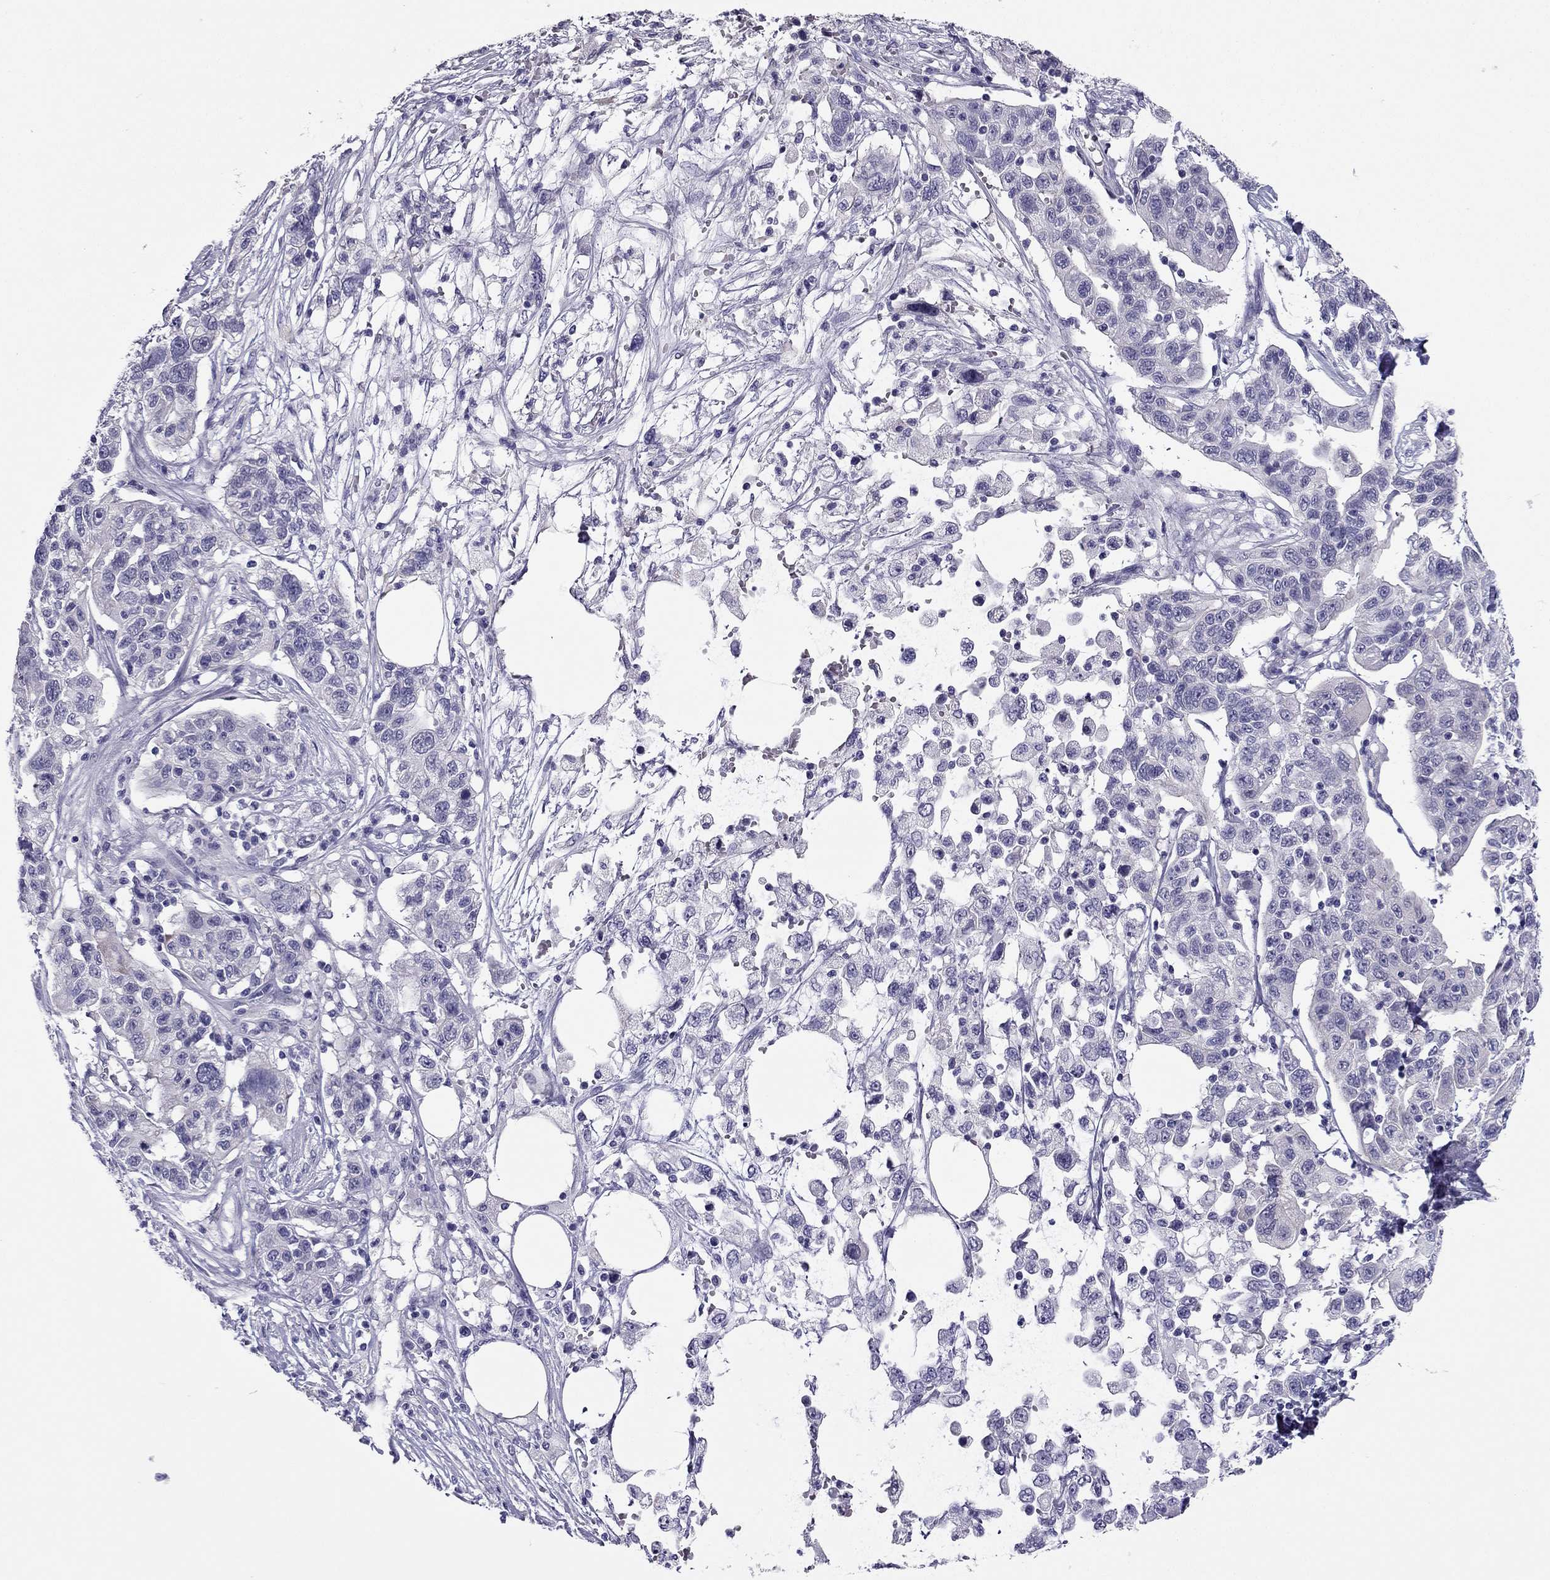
{"staining": {"intensity": "negative", "quantity": "none", "location": "none"}, "tissue": "liver cancer", "cell_type": "Tumor cells", "image_type": "cancer", "snomed": [{"axis": "morphology", "description": "Adenocarcinoma, NOS"}, {"axis": "morphology", "description": "Cholangiocarcinoma"}, {"axis": "topography", "description": "Liver"}], "caption": "A micrograph of cholangiocarcinoma (liver) stained for a protein reveals no brown staining in tumor cells. The staining is performed using DAB (3,3'-diaminobenzidine) brown chromogen with nuclei counter-stained in using hematoxylin.", "gene": "PDE6A", "patient": {"sex": "male", "age": 64}}